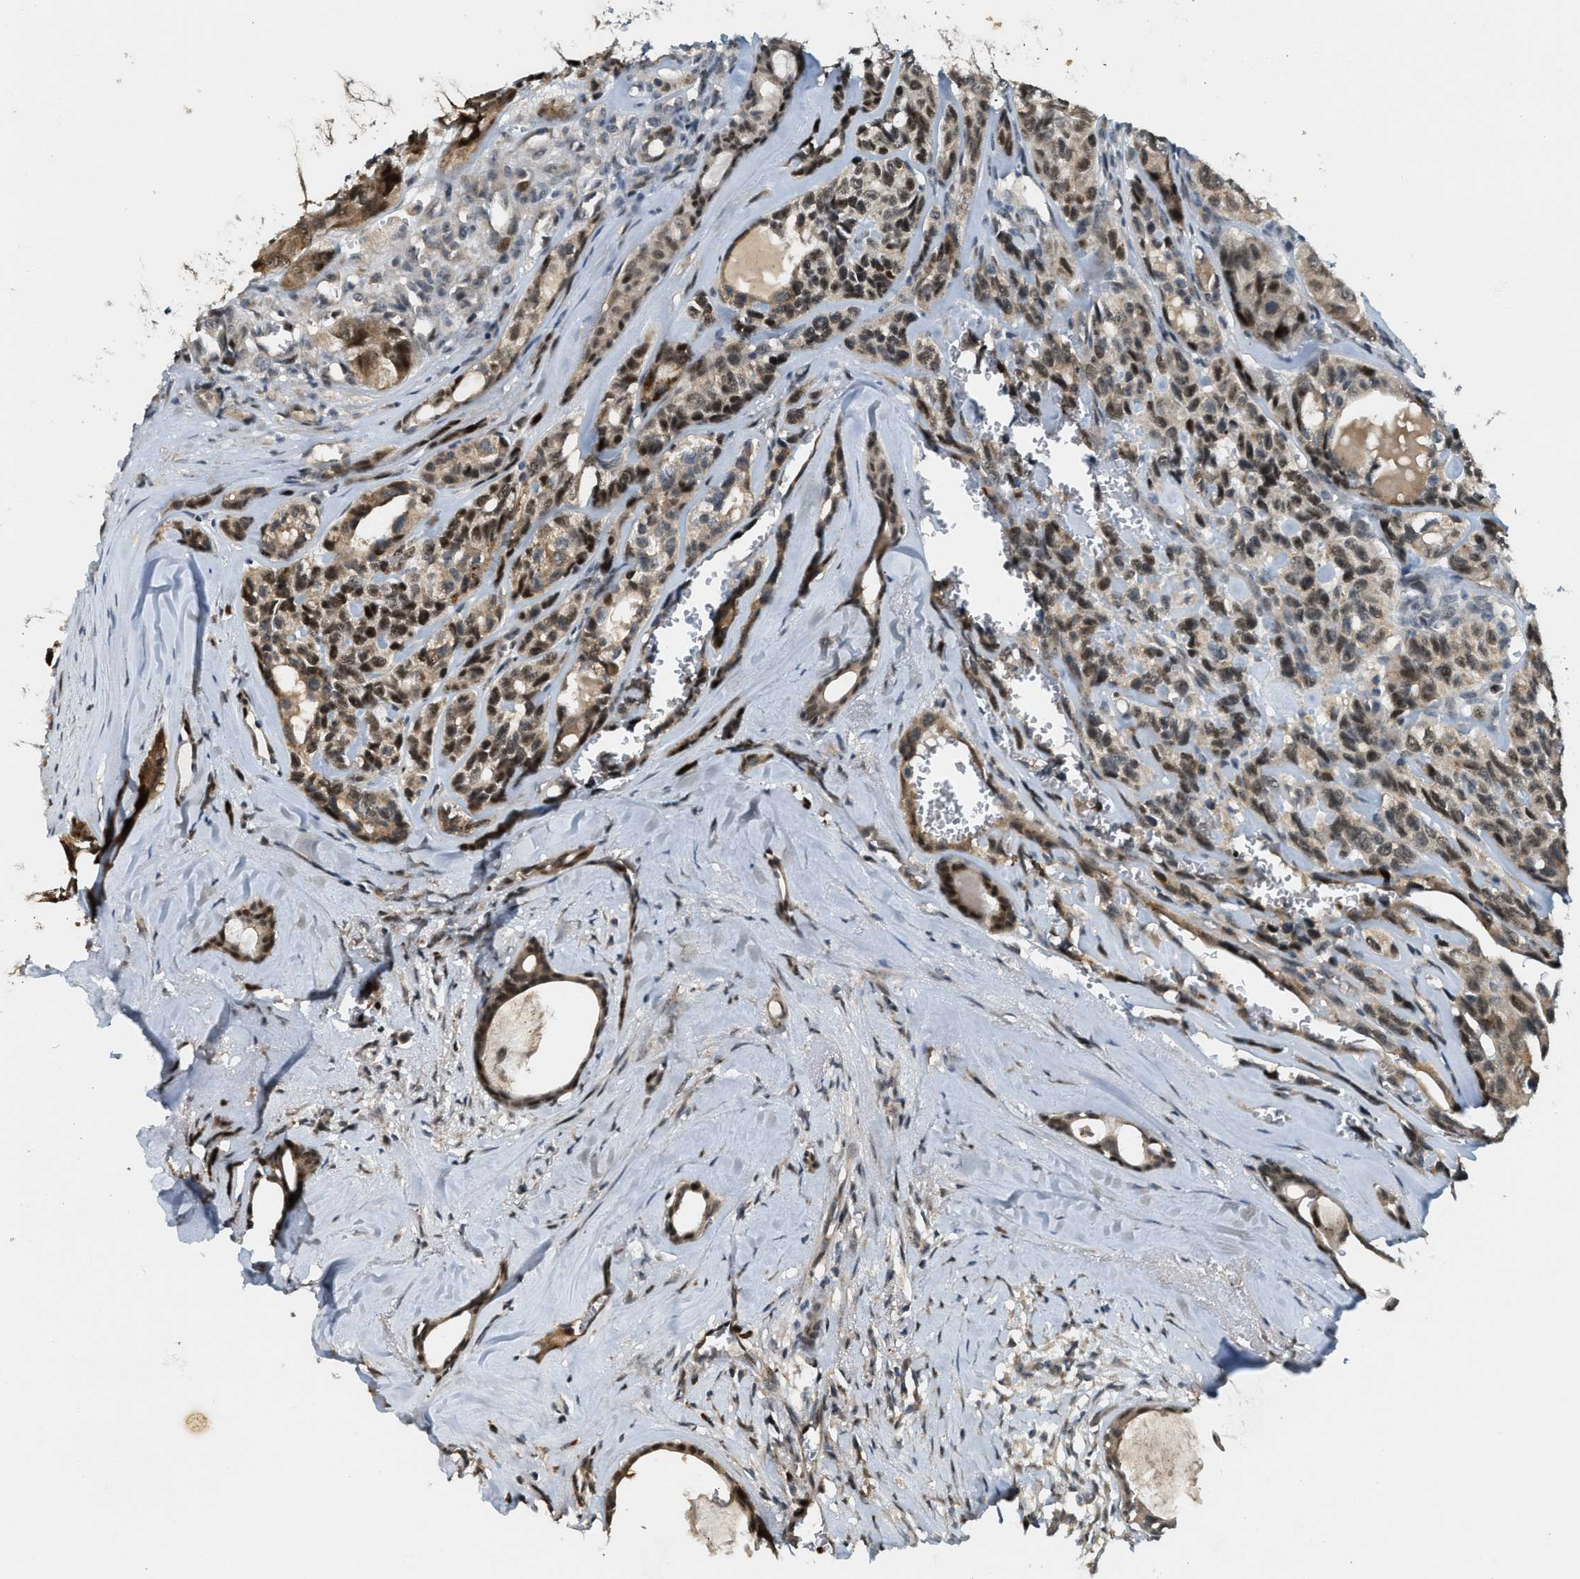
{"staining": {"intensity": "strong", "quantity": ">75%", "location": "cytoplasmic/membranous,nuclear"}, "tissue": "head and neck cancer", "cell_type": "Tumor cells", "image_type": "cancer", "snomed": [{"axis": "morphology", "description": "Adenocarcinoma, NOS"}, {"axis": "topography", "description": "Salivary gland, NOS"}, {"axis": "topography", "description": "Head-Neck"}], "caption": "This micrograph reveals IHC staining of human head and neck cancer, with high strong cytoplasmic/membranous and nuclear staining in approximately >75% of tumor cells.", "gene": "TRAPPC14", "patient": {"sex": "female", "age": 76}}